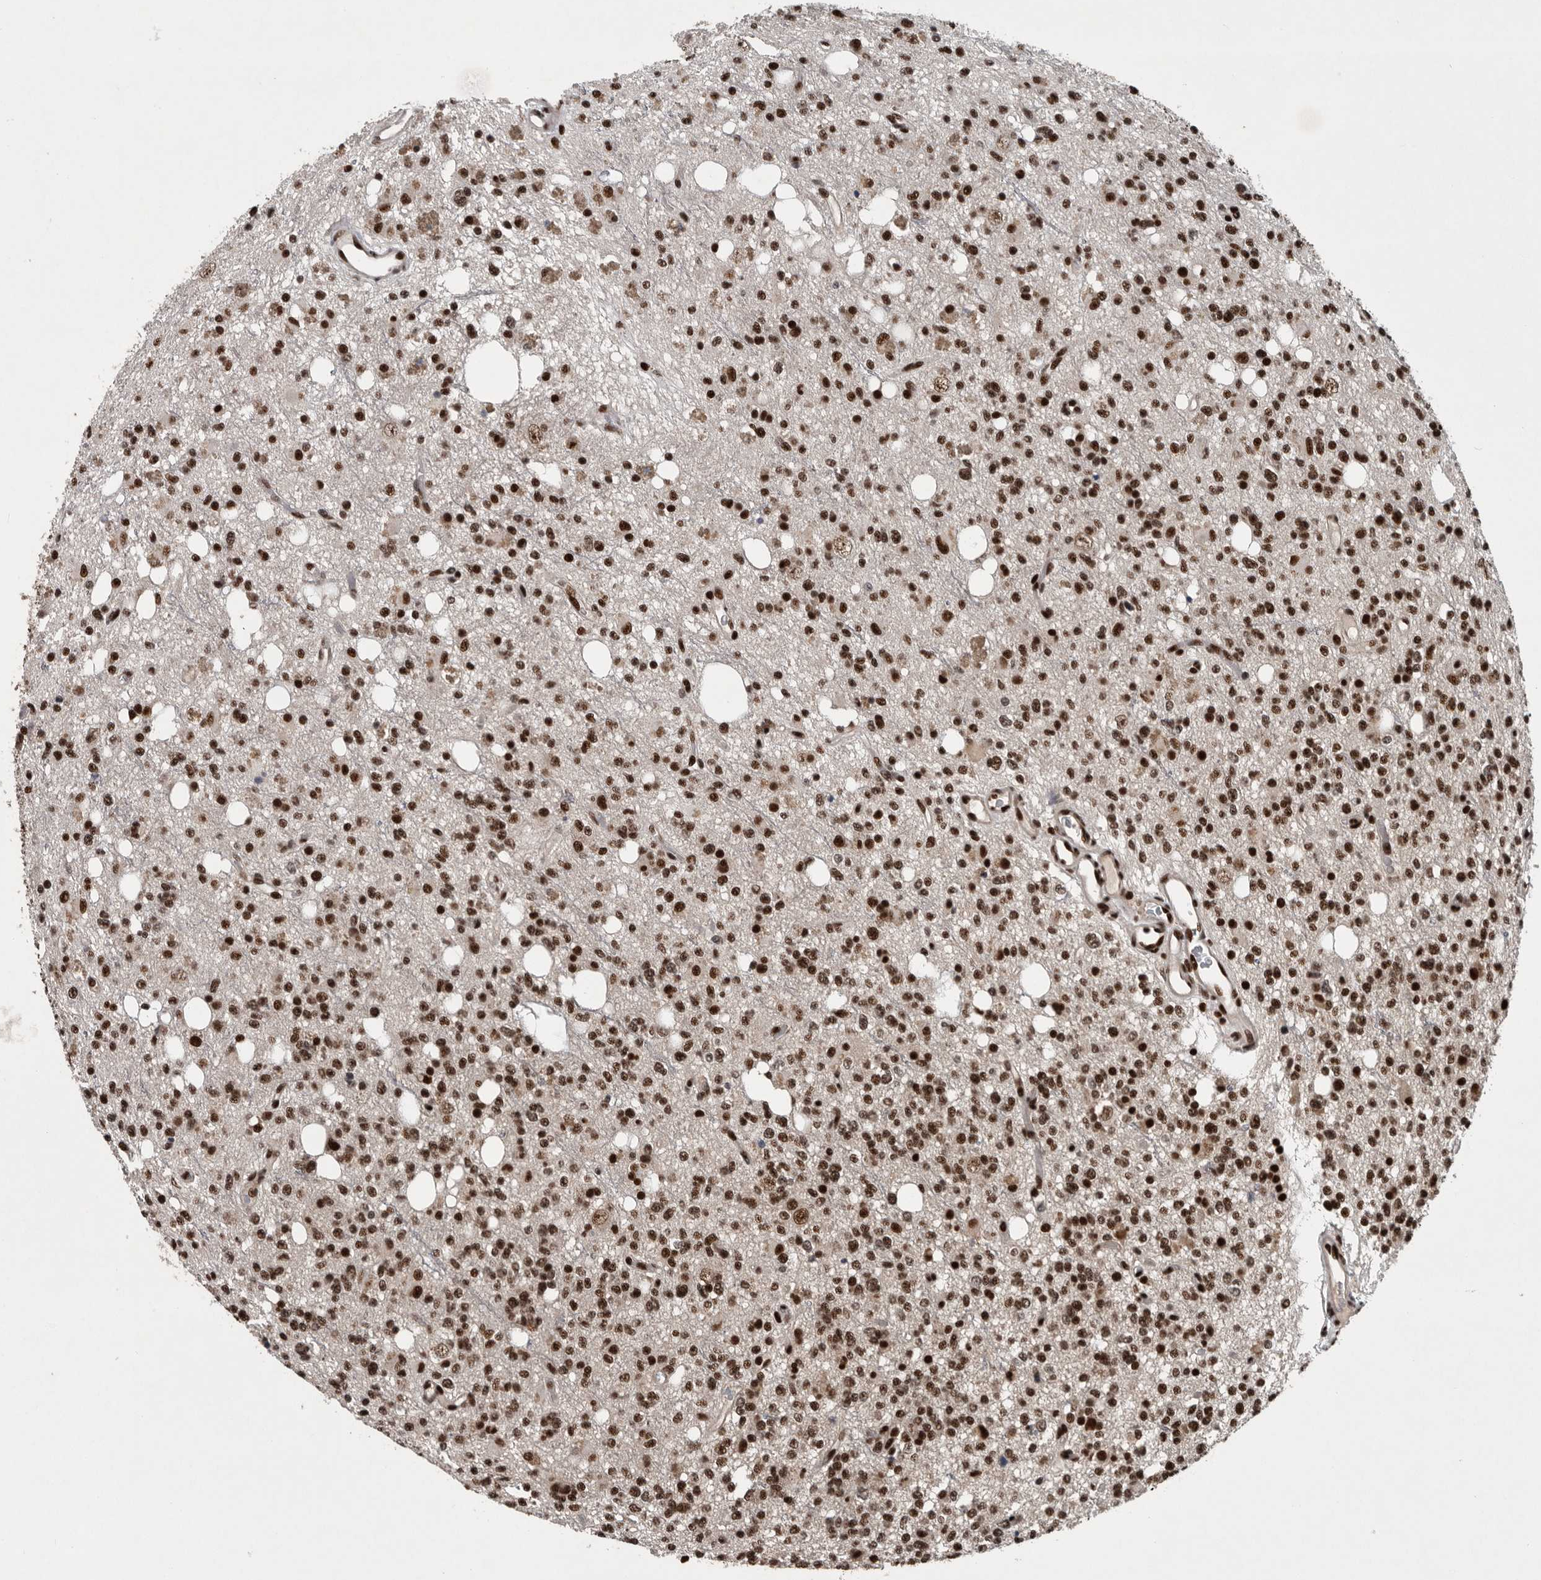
{"staining": {"intensity": "strong", "quantity": ">75%", "location": "nuclear"}, "tissue": "glioma", "cell_type": "Tumor cells", "image_type": "cancer", "snomed": [{"axis": "morphology", "description": "Glioma, malignant, High grade"}, {"axis": "topography", "description": "Brain"}], "caption": "Tumor cells show high levels of strong nuclear staining in approximately >75% of cells in human malignant glioma (high-grade).", "gene": "SENP7", "patient": {"sex": "female", "age": 62}}